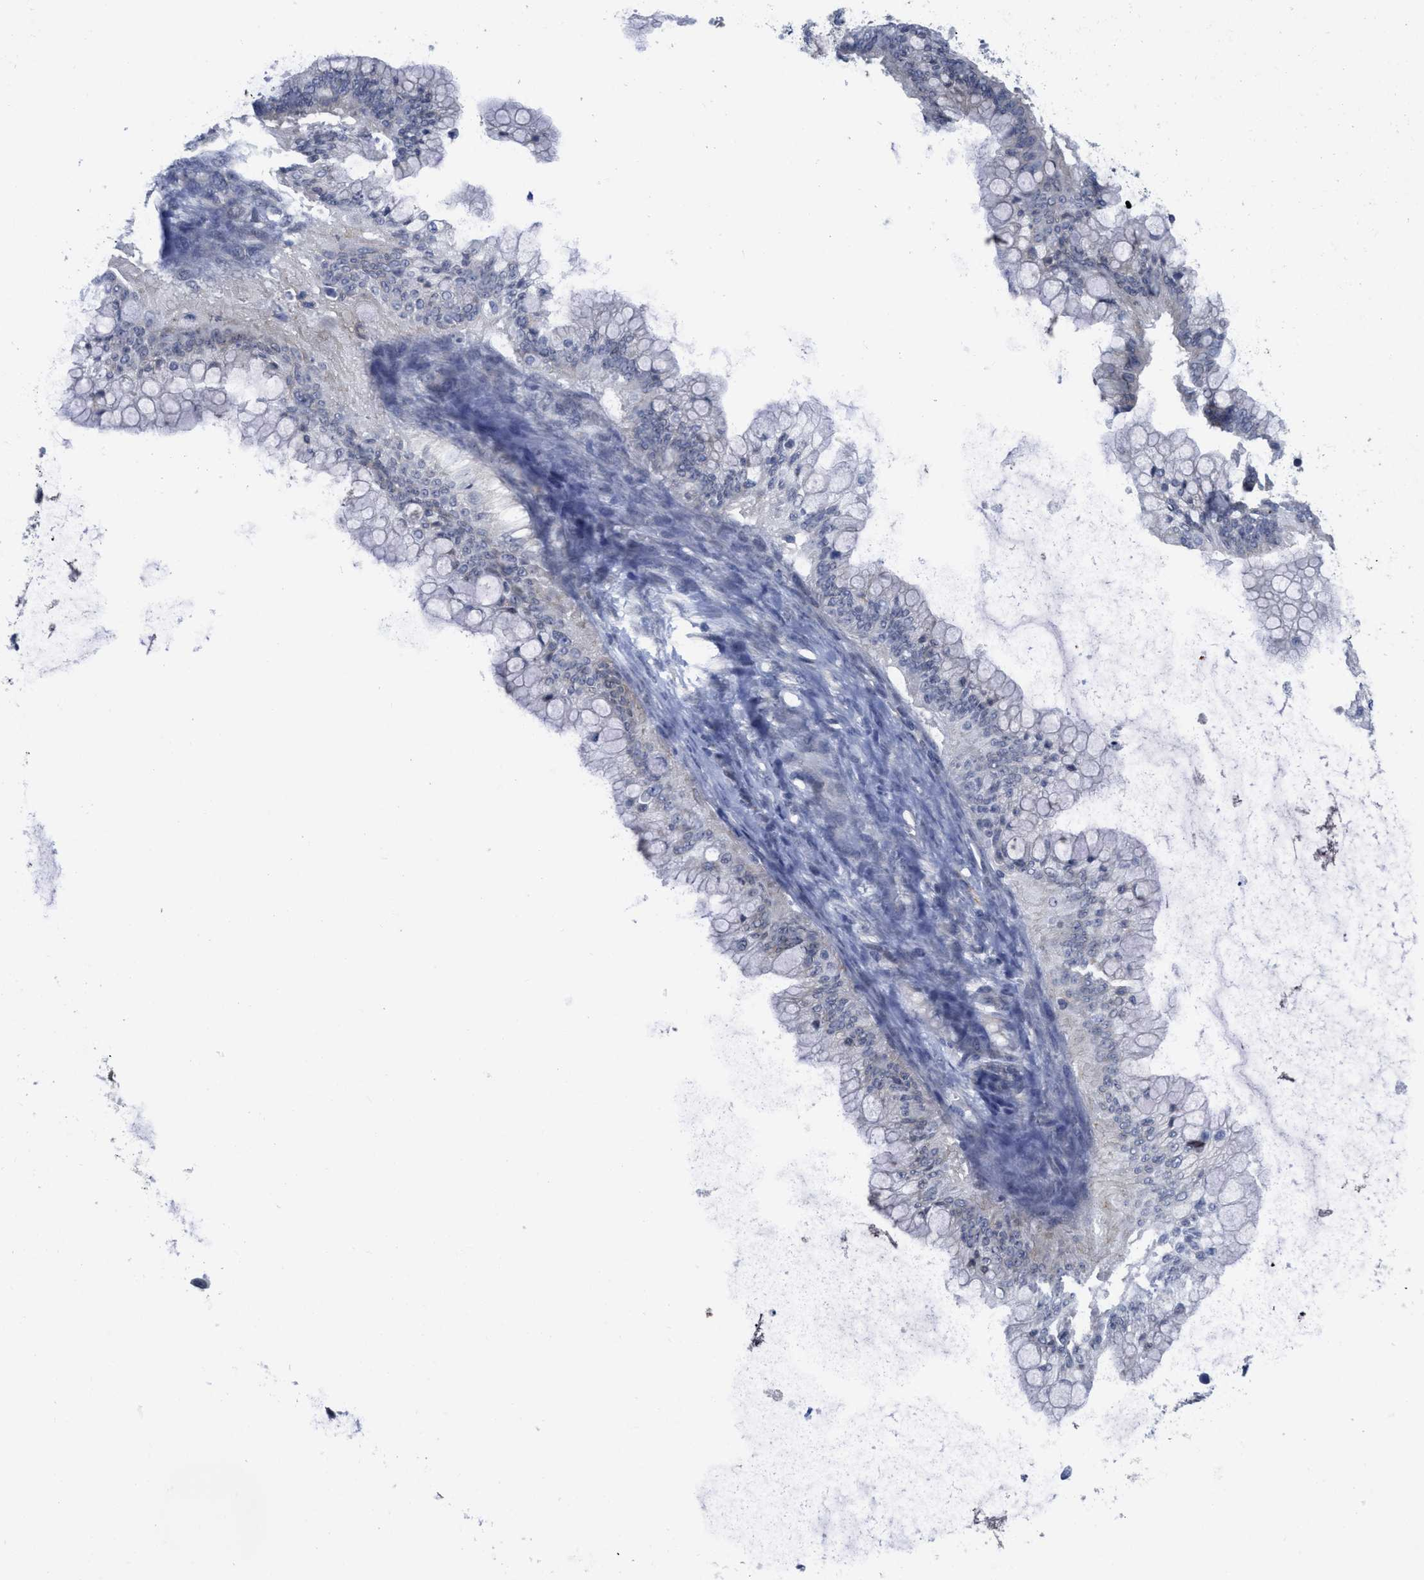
{"staining": {"intensity": "weak", "quantity": "<25%", "location": "cytoplasmic/membranous"}, "tissue": "ovarian cancer", "cell_type": "Tumor cells", "image_type": "cancer", "snomed": [{"axis": "morphology", "description": "Cystadenocarcinoma, mucinous, NOS"}, {"axis": "topography", "description": "Ovary"}], "caption": "Immunohistochemistry (IHC) of human ovarian cancer displays no positivity in tumor cells. Brightfield microscopy of IHC stained with DAB (3,3'-diaminobenzidine) (brown) and hematoxylin (blue), captured at high magnification.", "gene": "ACKR1", "patient": {"sex": "female", "age": 57}}